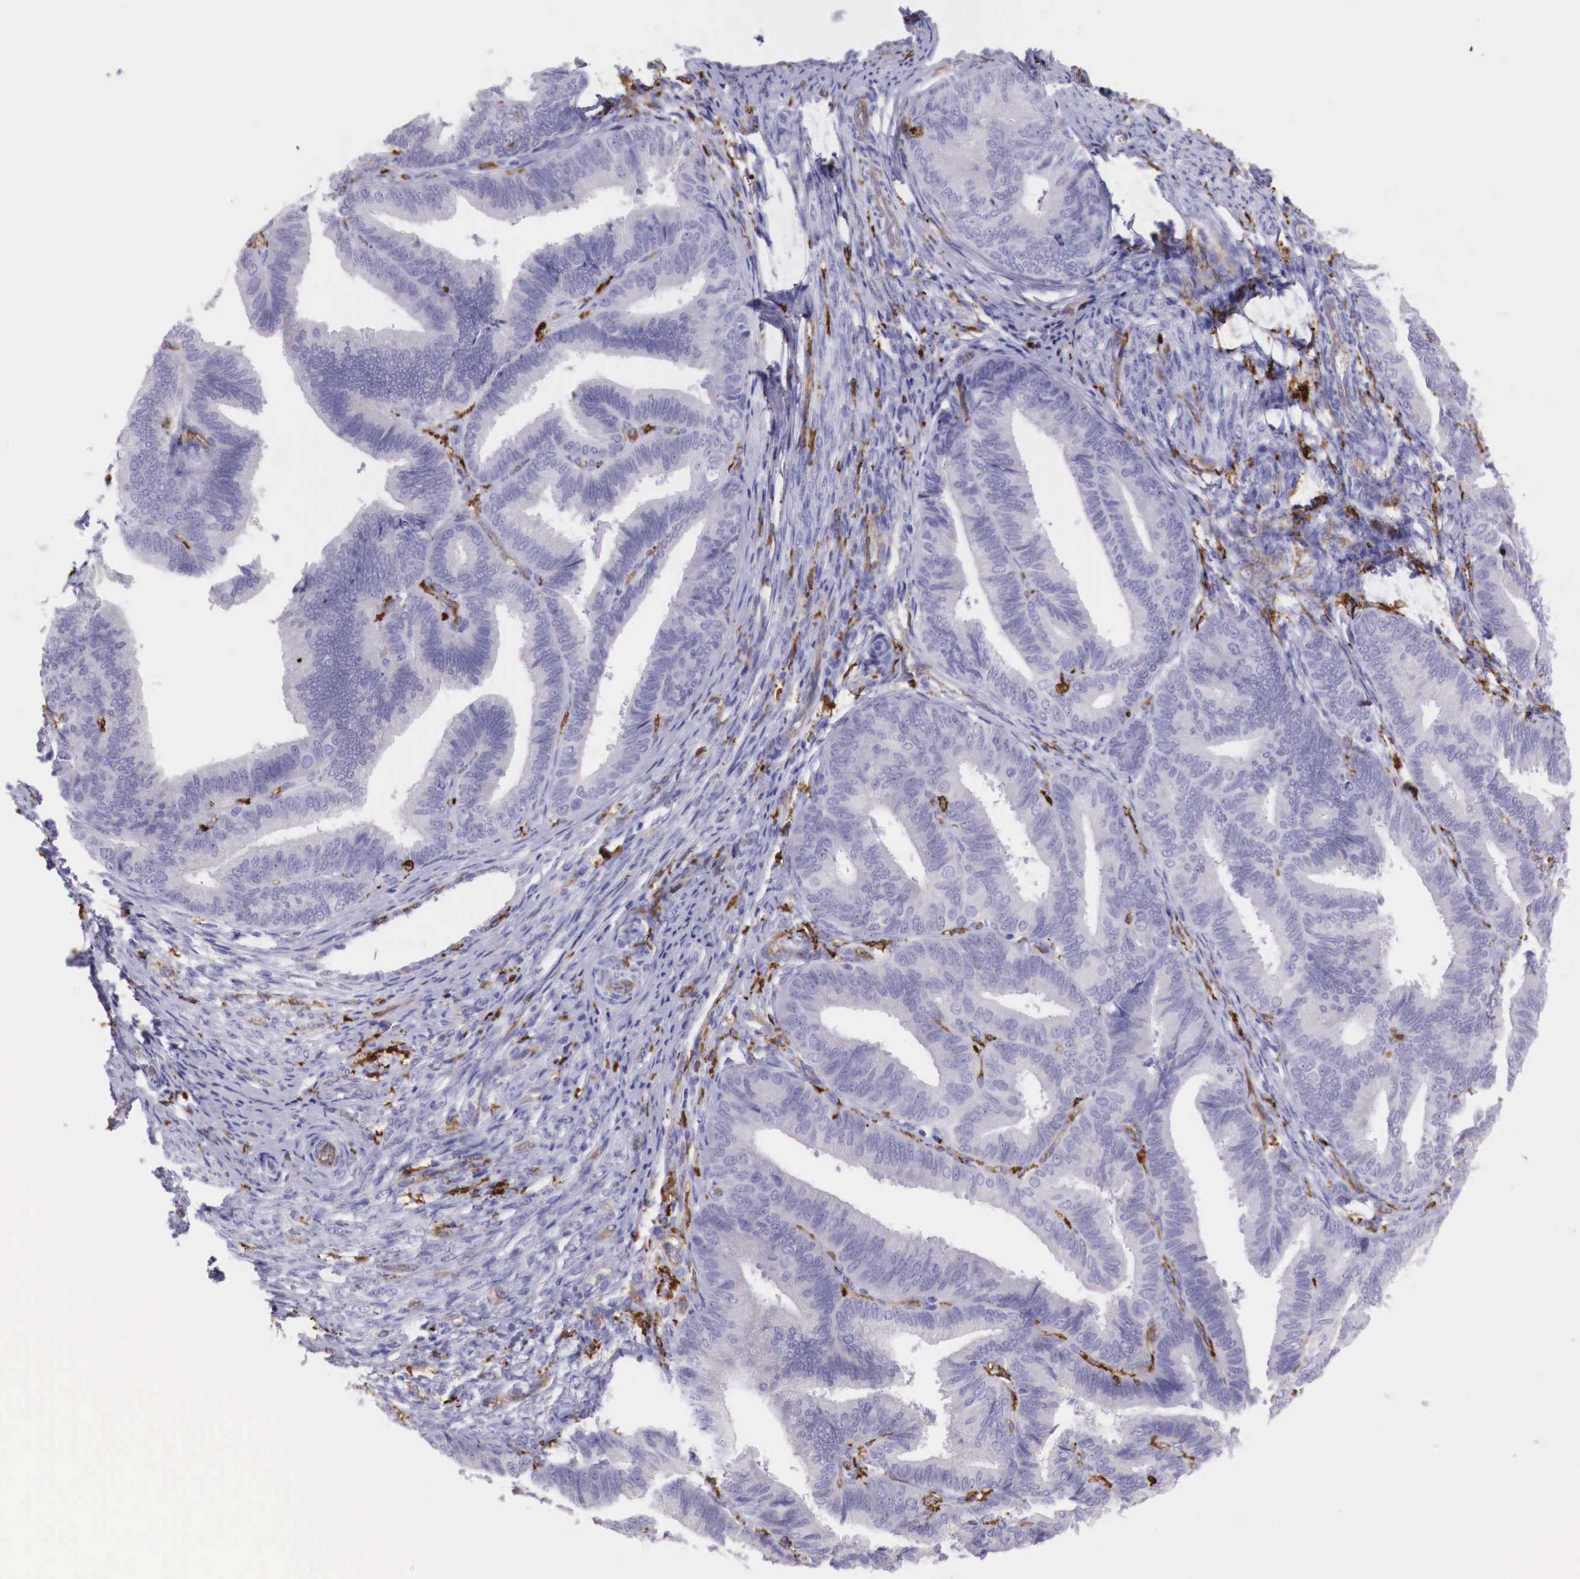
{"staining": {"intensity": "negative", "quantity": "none", "location": "none"}, "tissue": "endometrial cancer", "cell_type": "Tumor cells", "image_type": "cancer", "snomed": [{"axis": "morphology", "description": "Adenocarcinoma, NOS"}, {"axis": "topography", "description": "Endometrium"}], "caption": "Immunohistochemistry of human endometrial cancer (adenocarcinoma) displays no positivity in tumor cells.", "gene": "MSR1", "patient": {"sex": "female", "age": 63}}